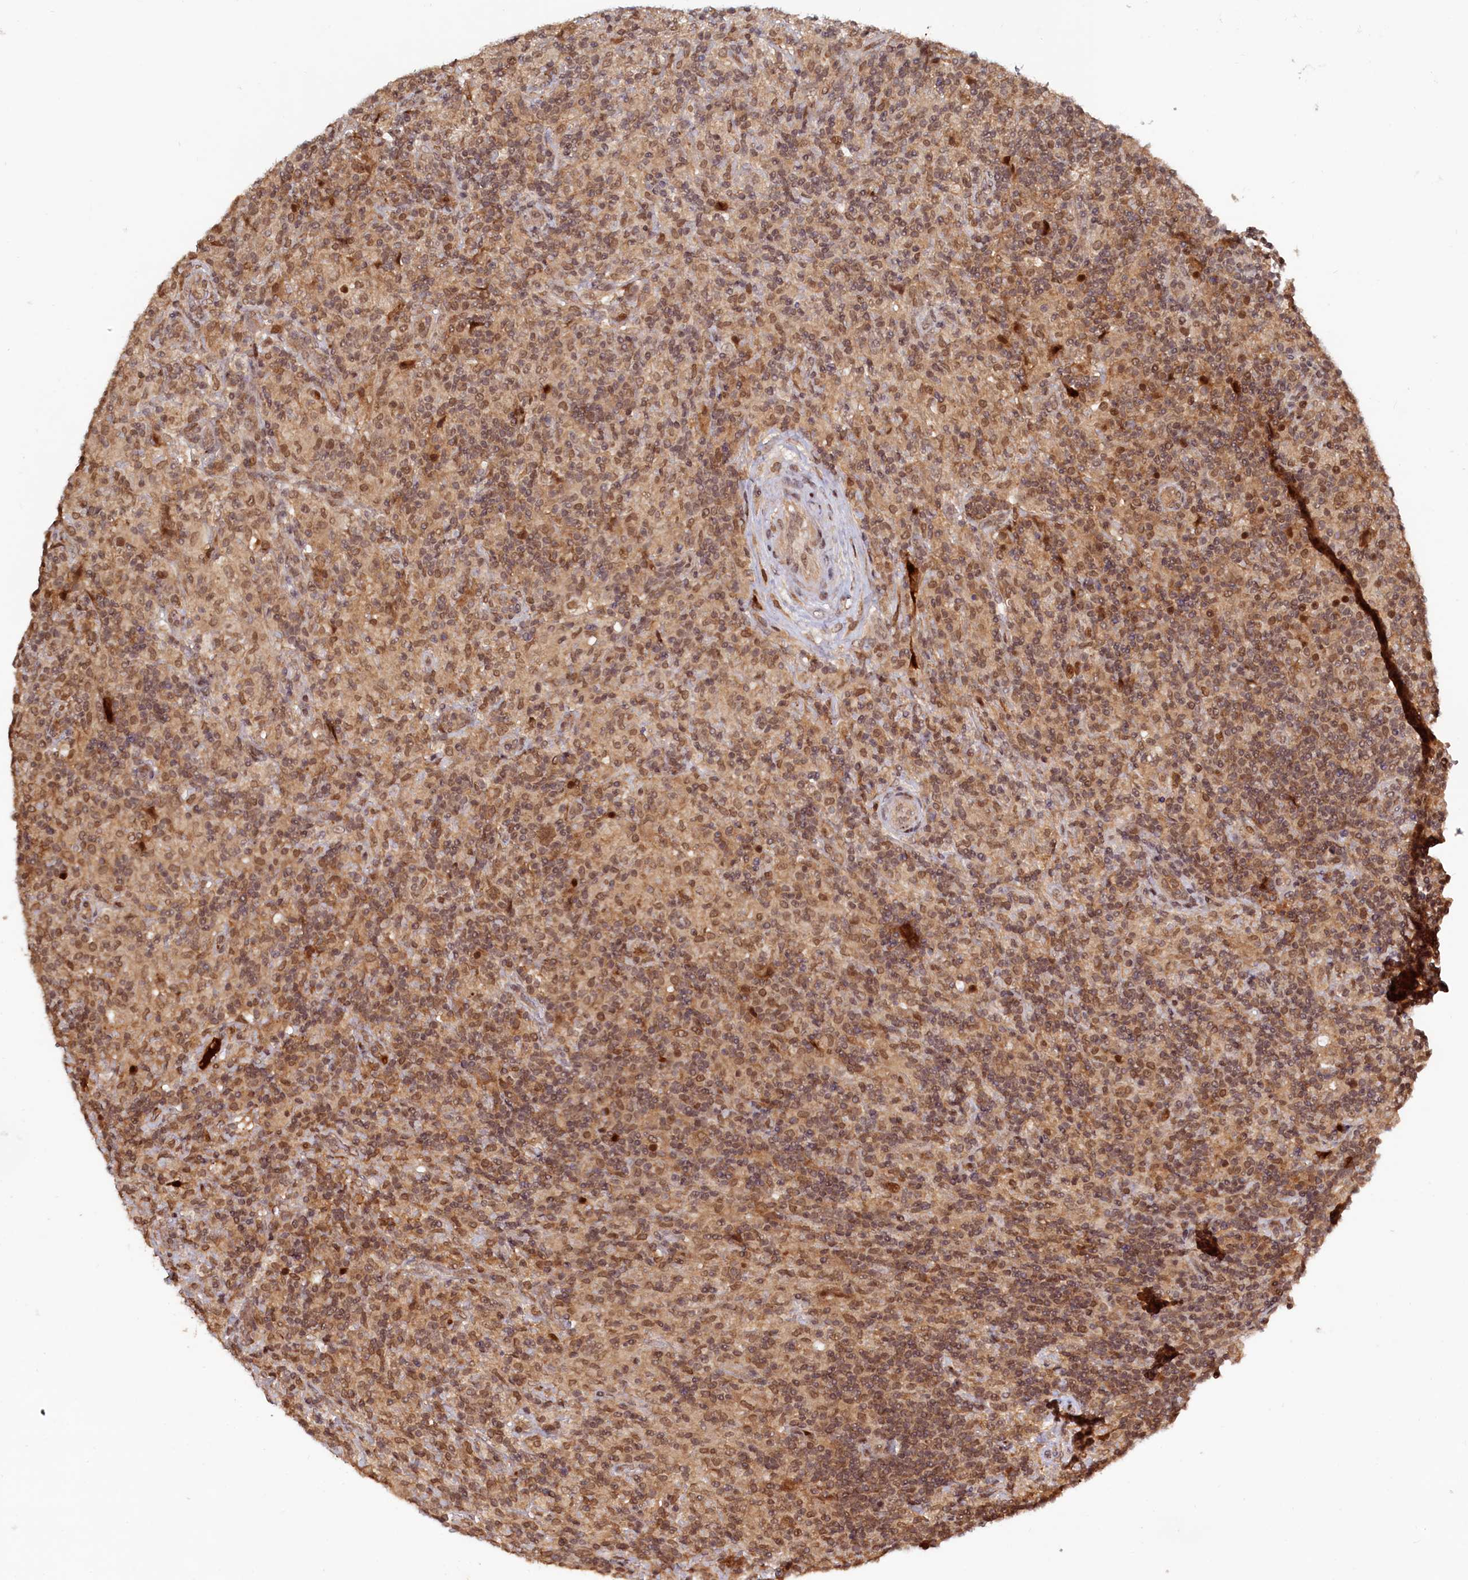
{"staining": {"intensity": "moderate", "quantity": ">75%", "location": "nuclear"}, "tissue": "lymphoma", "cell_type": "Tumor cells", "image_type": "cancer", "snomed": [{"axis": "morphology", "description": "Hodgkin's disease, NOS"}, {"axis": "topography", "description": "Lymph node"}], "caption": "Immunohistochemical staining of Hodgkin's disease exhibits medium levels of moderate nuclear positivity in about >75% of tumor cells.", "gene": "TRAPPC4", "patient": {"sex": "male", "age": 70}}